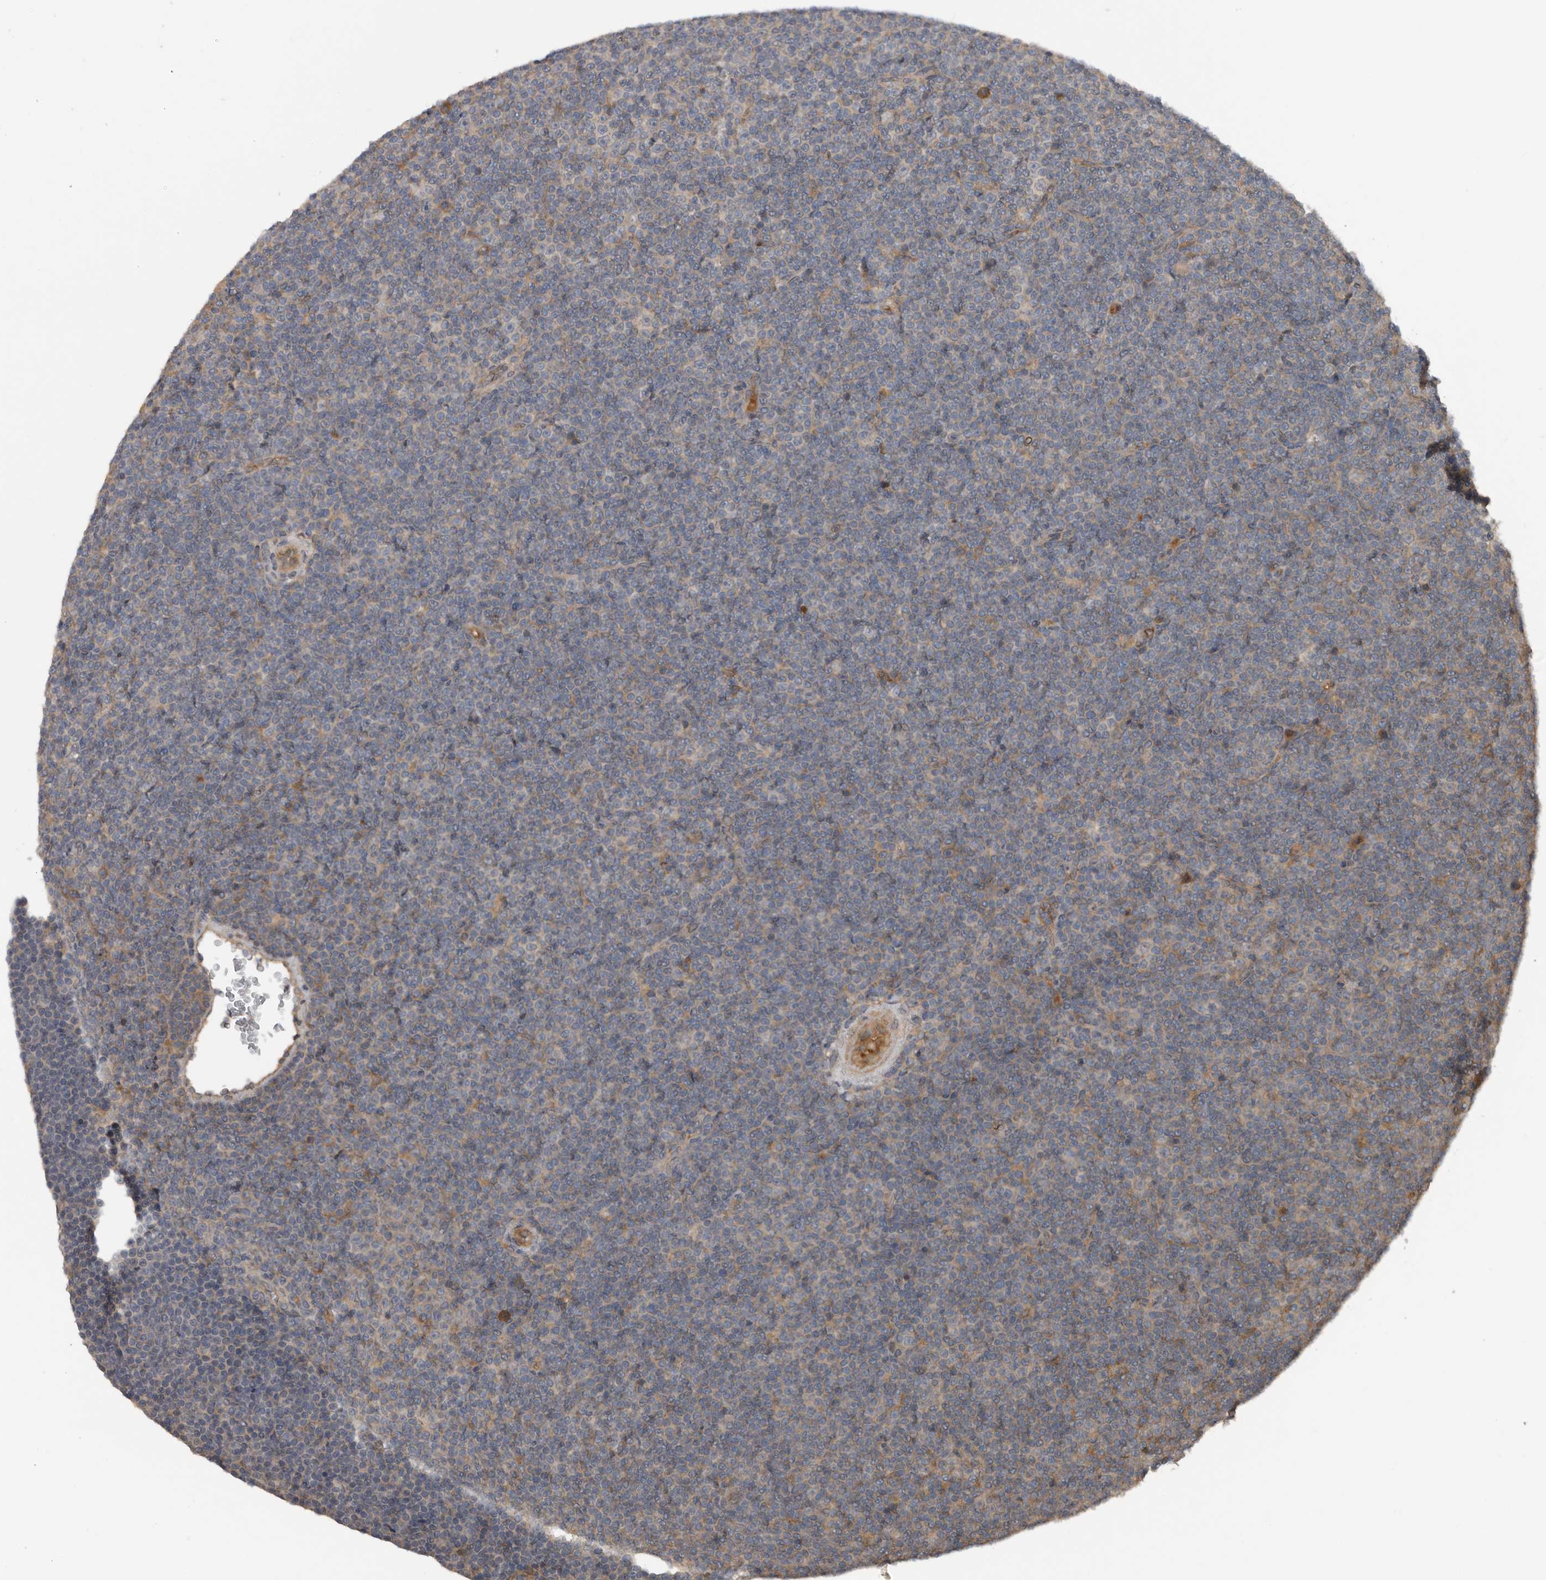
{"staining": {"intensity": "weak", "quantity": "<25%", "location": "cytoplasmic/membranous"}, "tissue": "lymphoma", "cell_type": "Tumor cells", "image_type": "cancer", "snomed": [{"axis": "morphology", "description": "Malignant lymphoma, non-Hodgkin's type, Low grade"}, {"axis": "topography", "description": "Lymph node"}], "caption": "An image of human malignant lymphoma, non-Hodgkin's type (low-grade) is negative for staining in tumor cells.", "gene": "DNAJB4", "patient": {"sex": "female", "age": 67}}